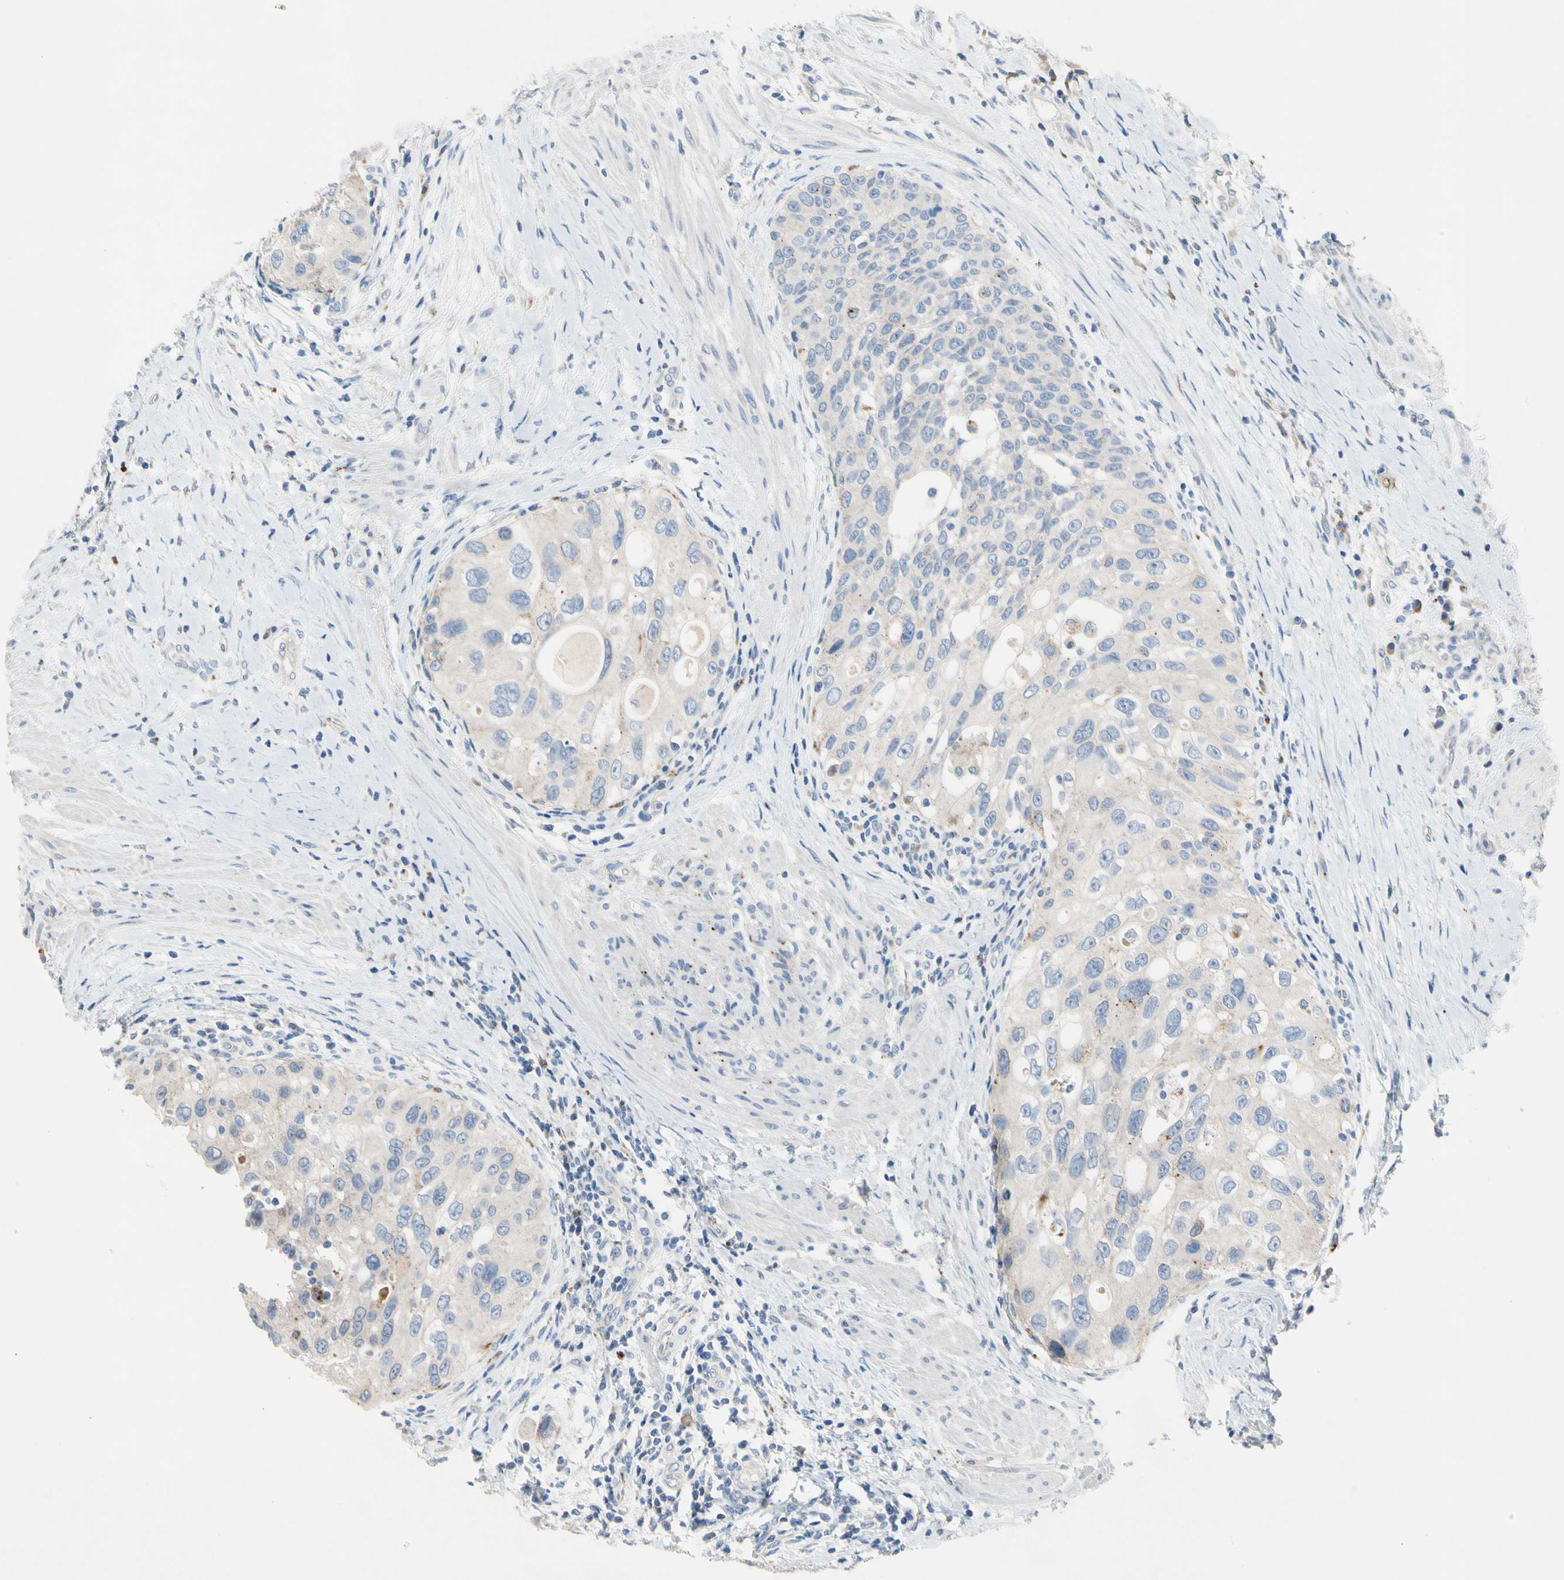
{"staining": {"intensity": "weak", "quantity": ">75%", "location": "cytoplasmic/membranous"}, "tissue": "urothelial cancer", "cell_type": "Tumor cells", "image_type": "cancer", "snomed": [{"axis": "morphology", "description": "Urothelial carcinoma, High grade"}, {"axis": "topography", "description": "Urinary bladder"}], "caption": "Immunohistochemistry of urothelial carcinoma (high-grade) exhibits low levels of weak cytoplasmic/membranous positivity in about >75% of tumor cells.", "gene": "RETSAT", "patient": {"sex": "female", "age": 56}}